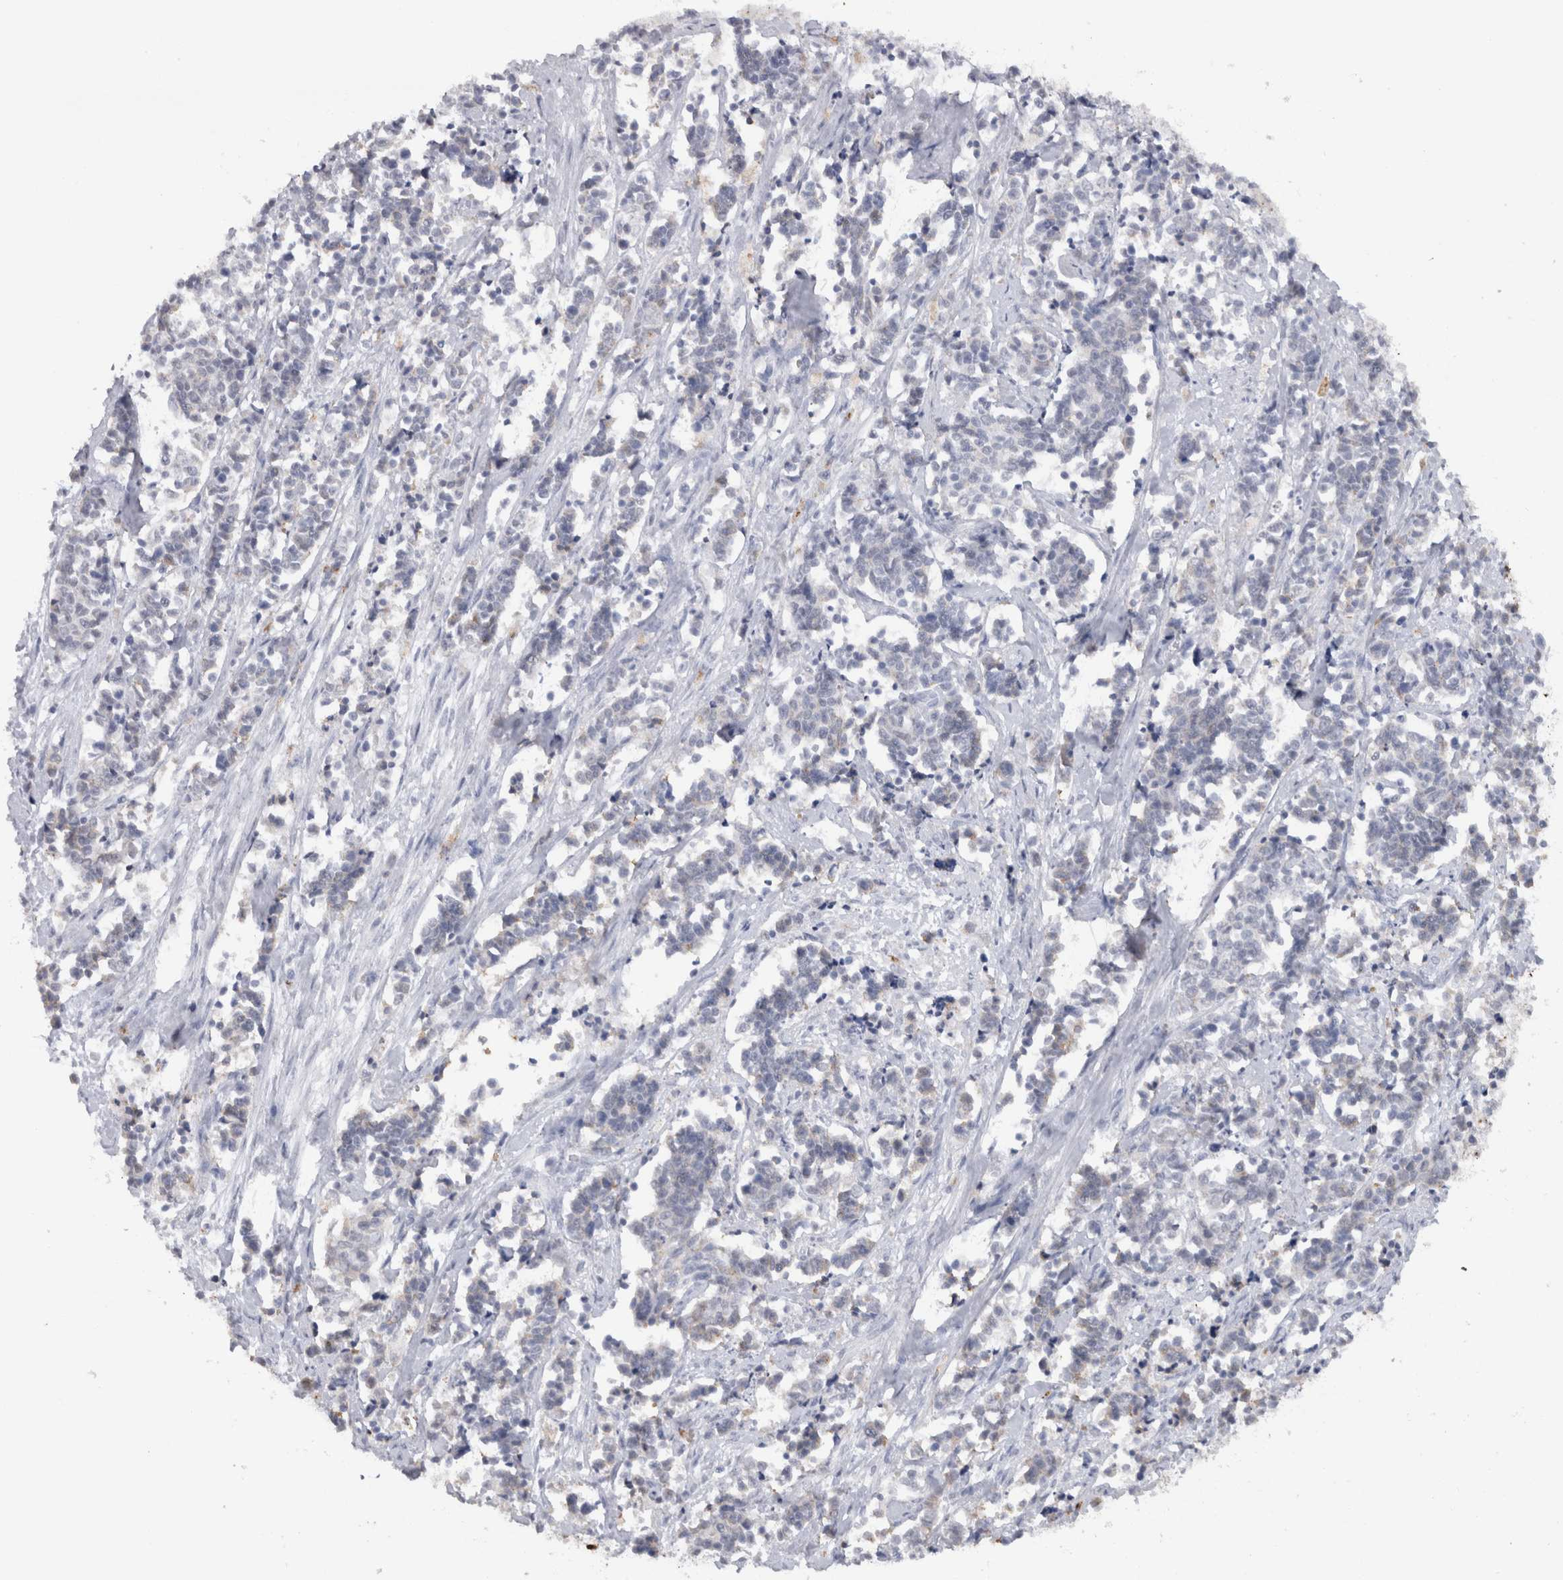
{"staining": {"intensity": "weak", "quantity": "<25%", "location": "cytoplasmic/membranous"}, "tissue": "cervical cancer", "cell_type": "Tumor cells", "image_type": "cancer", "snomed": [{"axis": "morphology", "description": "Squamous cell carcinoma, NOS"}, {"axis": "topography", "description": "Cervix"}], "caption": "Tumor cells are negative for brown protein staining in cervical squamous cell carcinoma.", "gene": "CDH17", "patient": {"sex": "female", "age": 35}}